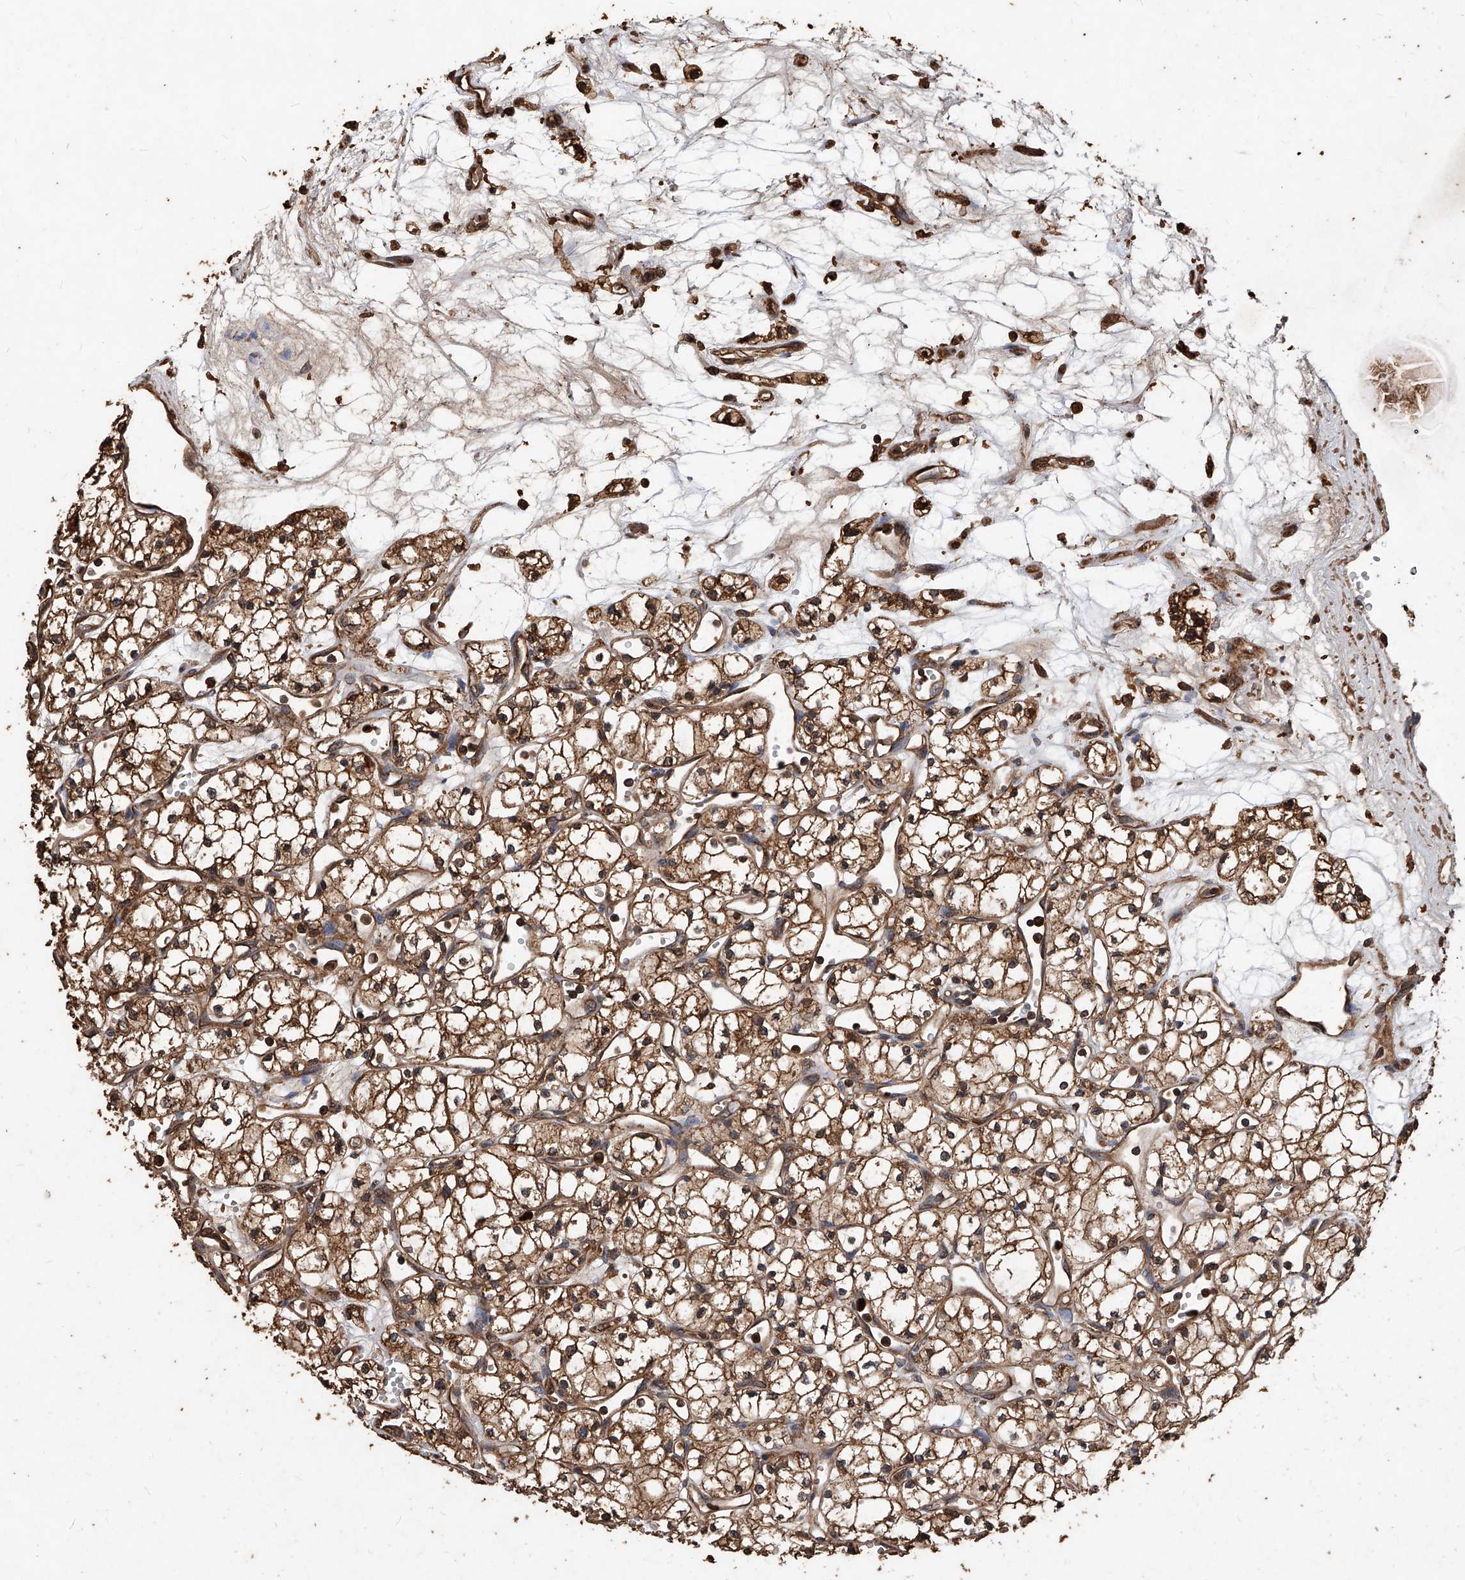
{"staining": {"intensity": "strong", "quantity": ">75%", "location": "cytoplasmic/membranous"}, "tissue": "renal cancer", "cell_type": "Tumor cells", "image_type": "cancer", "snomed": [{"axis": "morphology", "description": "Adenocarcinoma, NOS"}, {"axis": "topography", "description": "Kidney"}], "caption": "Human renal adenocarcinoma stained with a brown dye demonstrates strong cytoplasmic/membranous positive positivity in approximately >75% of tumor cells.", "gene": "UCP2", "patient": {"sex": "male", "age": 59}}